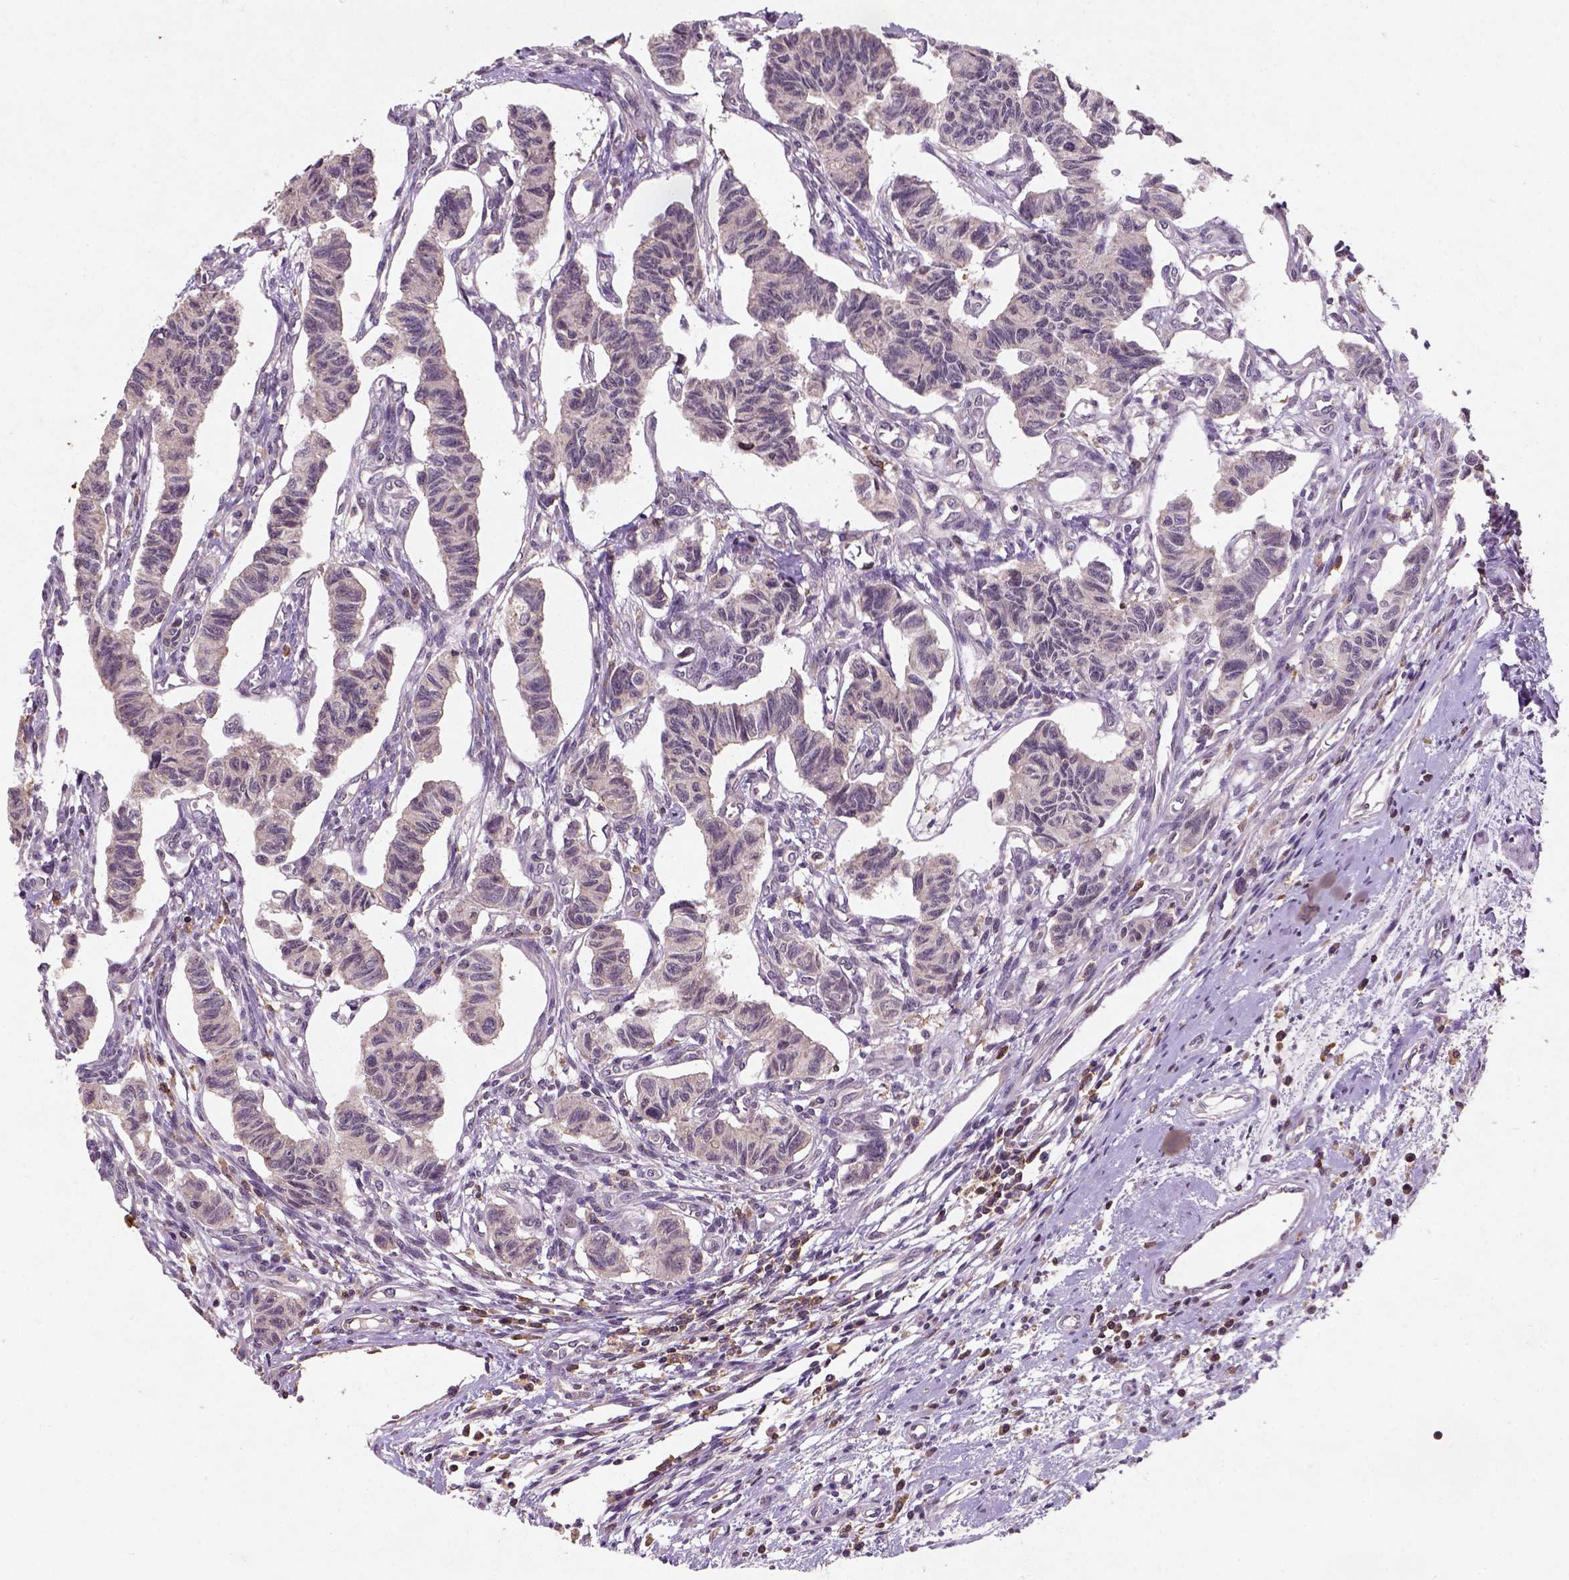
{"staining": {"intensity": "weak", "quantity": ">75%", "location": "cytoplasmic/membranous"}, "tissue": "carcinoid", "cell_type": "Tumor cells", "image_type": "cancer", "snomed": [{"axis": "morphology", "description": "Carcinoid, malignant, NOS"}, {"axis": "topography", "description": "Kidney"}], "caption": "Human carcinoid stained for a protein (brown) exhibits weak cytoplasmic/membranous positive positivity in approximately >75% of tumor cells.", "gene": "CAMKK1", "patient": {"sex": "female", "age": 41}}